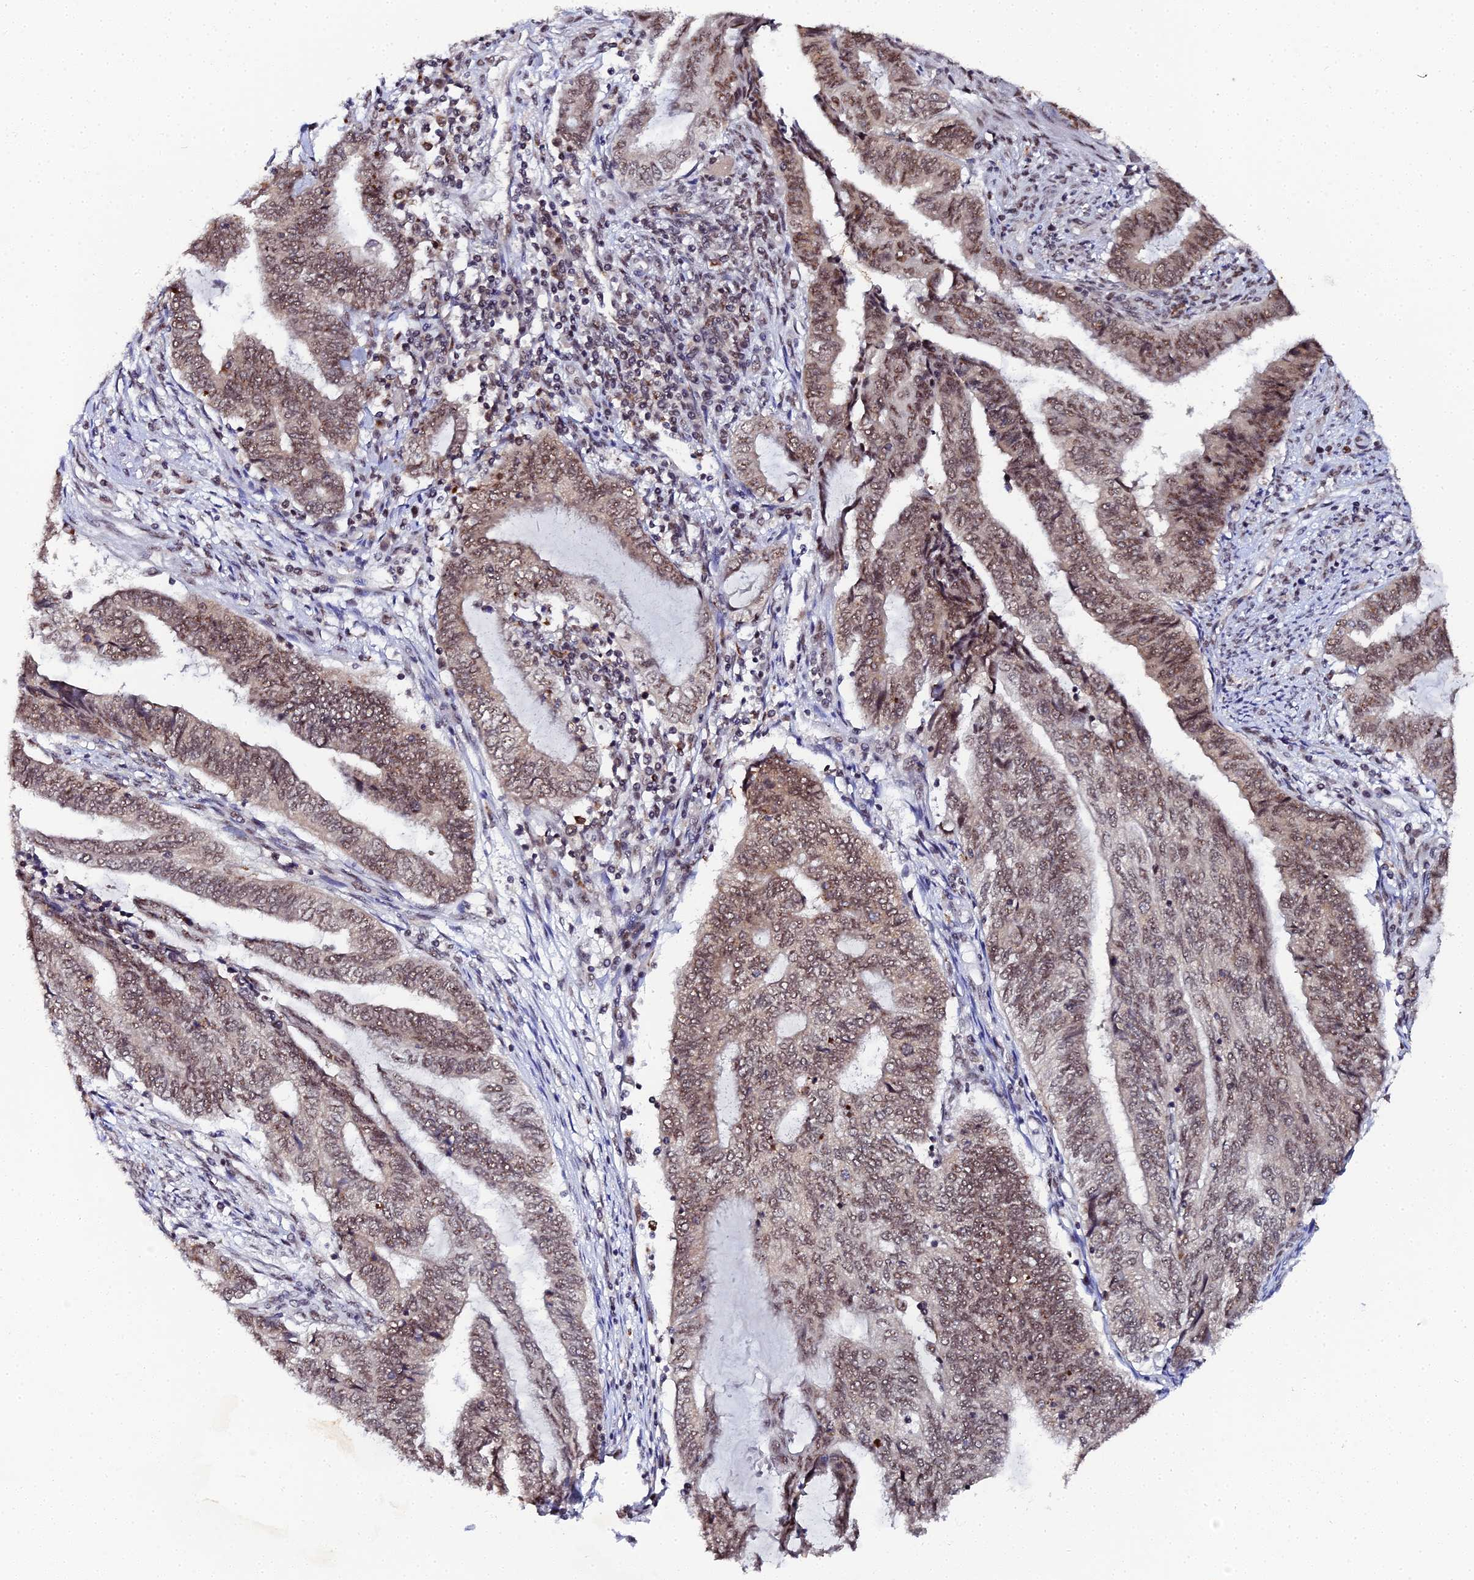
{"staining": {"intensity": "moderate", "quantity": ">75%", "location": "nuclear"}, "tissue": "endometrial cancer", "cell_type": "Tumor cells", "image_type": "cancer", "snomed": [{"axis": "morphology", "description": "Adenocarcinoma, NOS"}, {"axis": "topography", "description": "Uterus"}, {"axis": "topography", "description": "Endometrium"}], "caption": "Protein analysis of adenocarcinoma (endometrial) tissue exhibits moderate nuclear expression in approximately >75% of tumor cells.", "gene": "MAGOHB", "patient": {"sex": "female", "age": 70}}